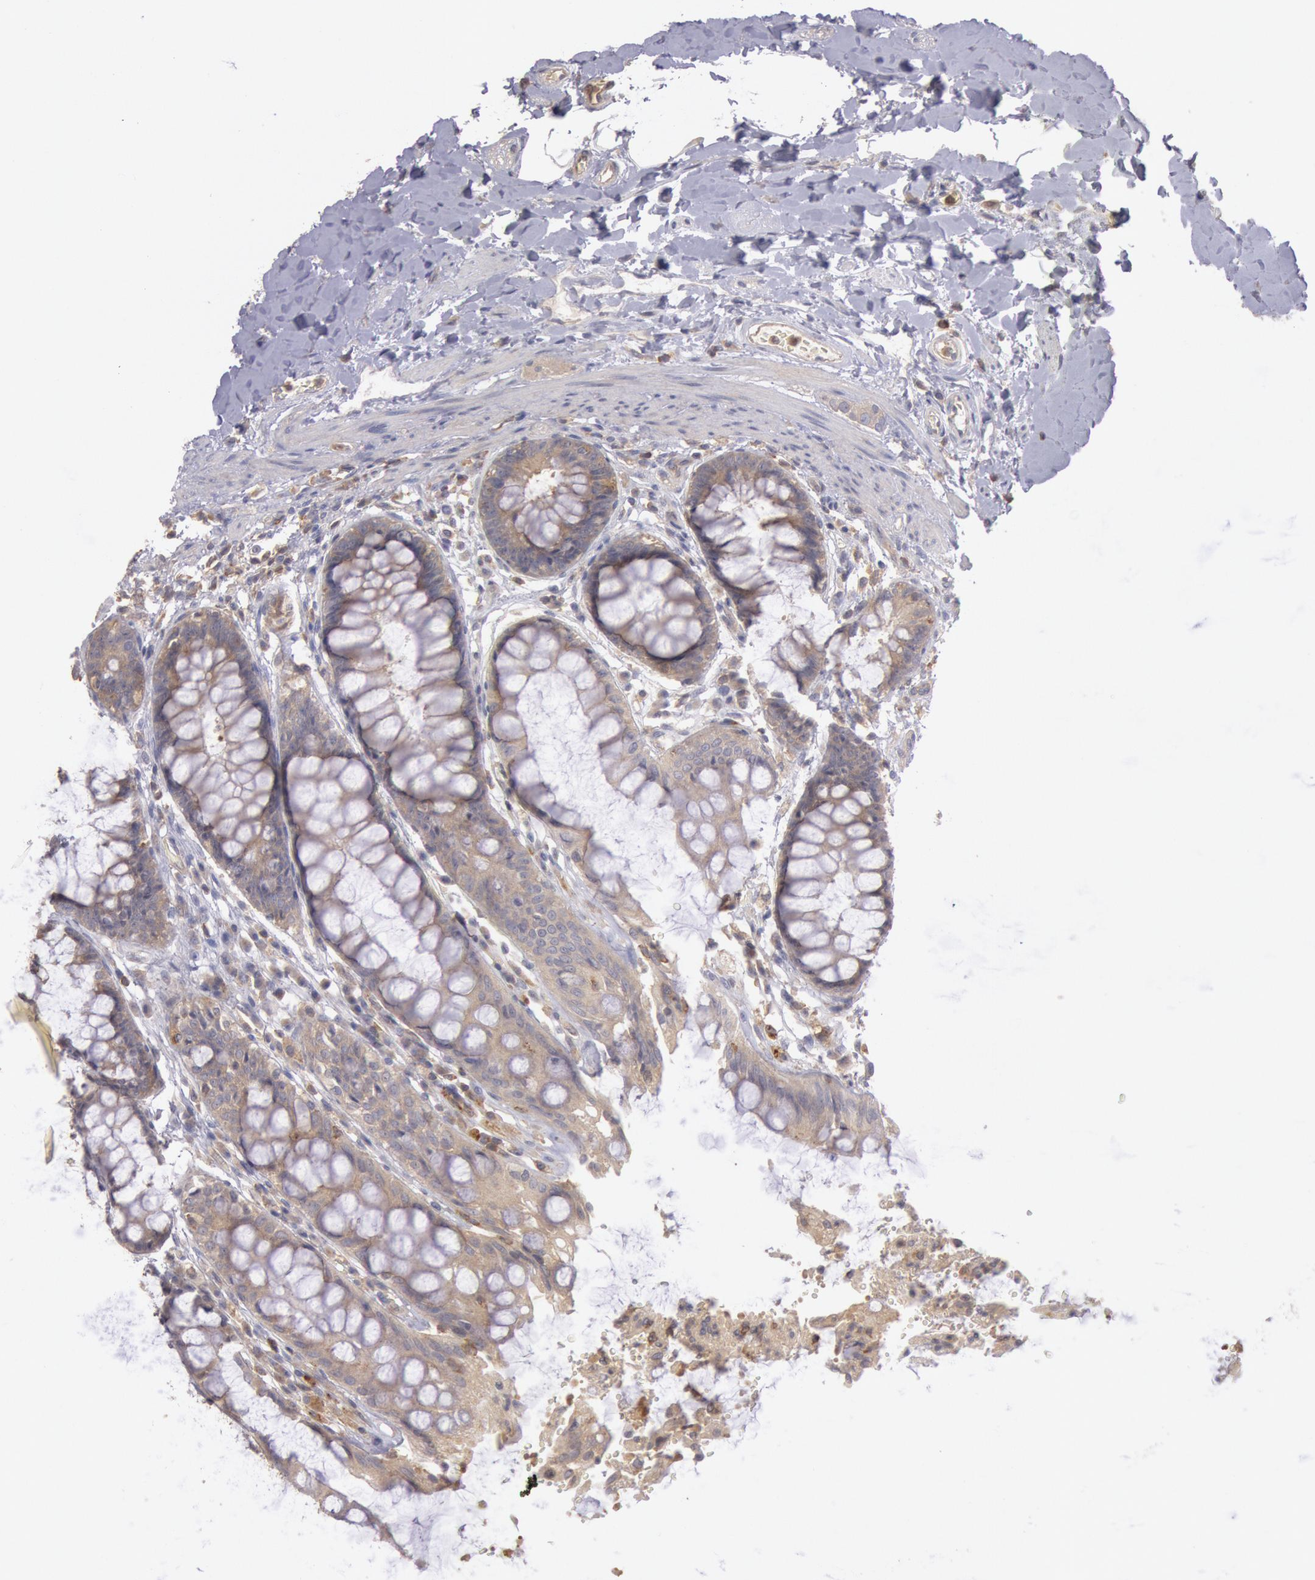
{"staining": {"intensity": "weak", "quantity": ">75%", "location": "cytoplasmic/membranous"}, "tissue": "rectum", "cell_type": "Glandular cells", "image_type": "normal", "snomed": [{"axis": "morphology", "description": "Normal tissue, NOS"}, {"axis": "topography", "description": "Rectum"}], "caption": "Weak cytoplasmic/membranous staining is seen in about >75% of glandular cells in normal rectum.", "gene": "PIK3R1", "patient": {"sex": "female", "age": 46}}